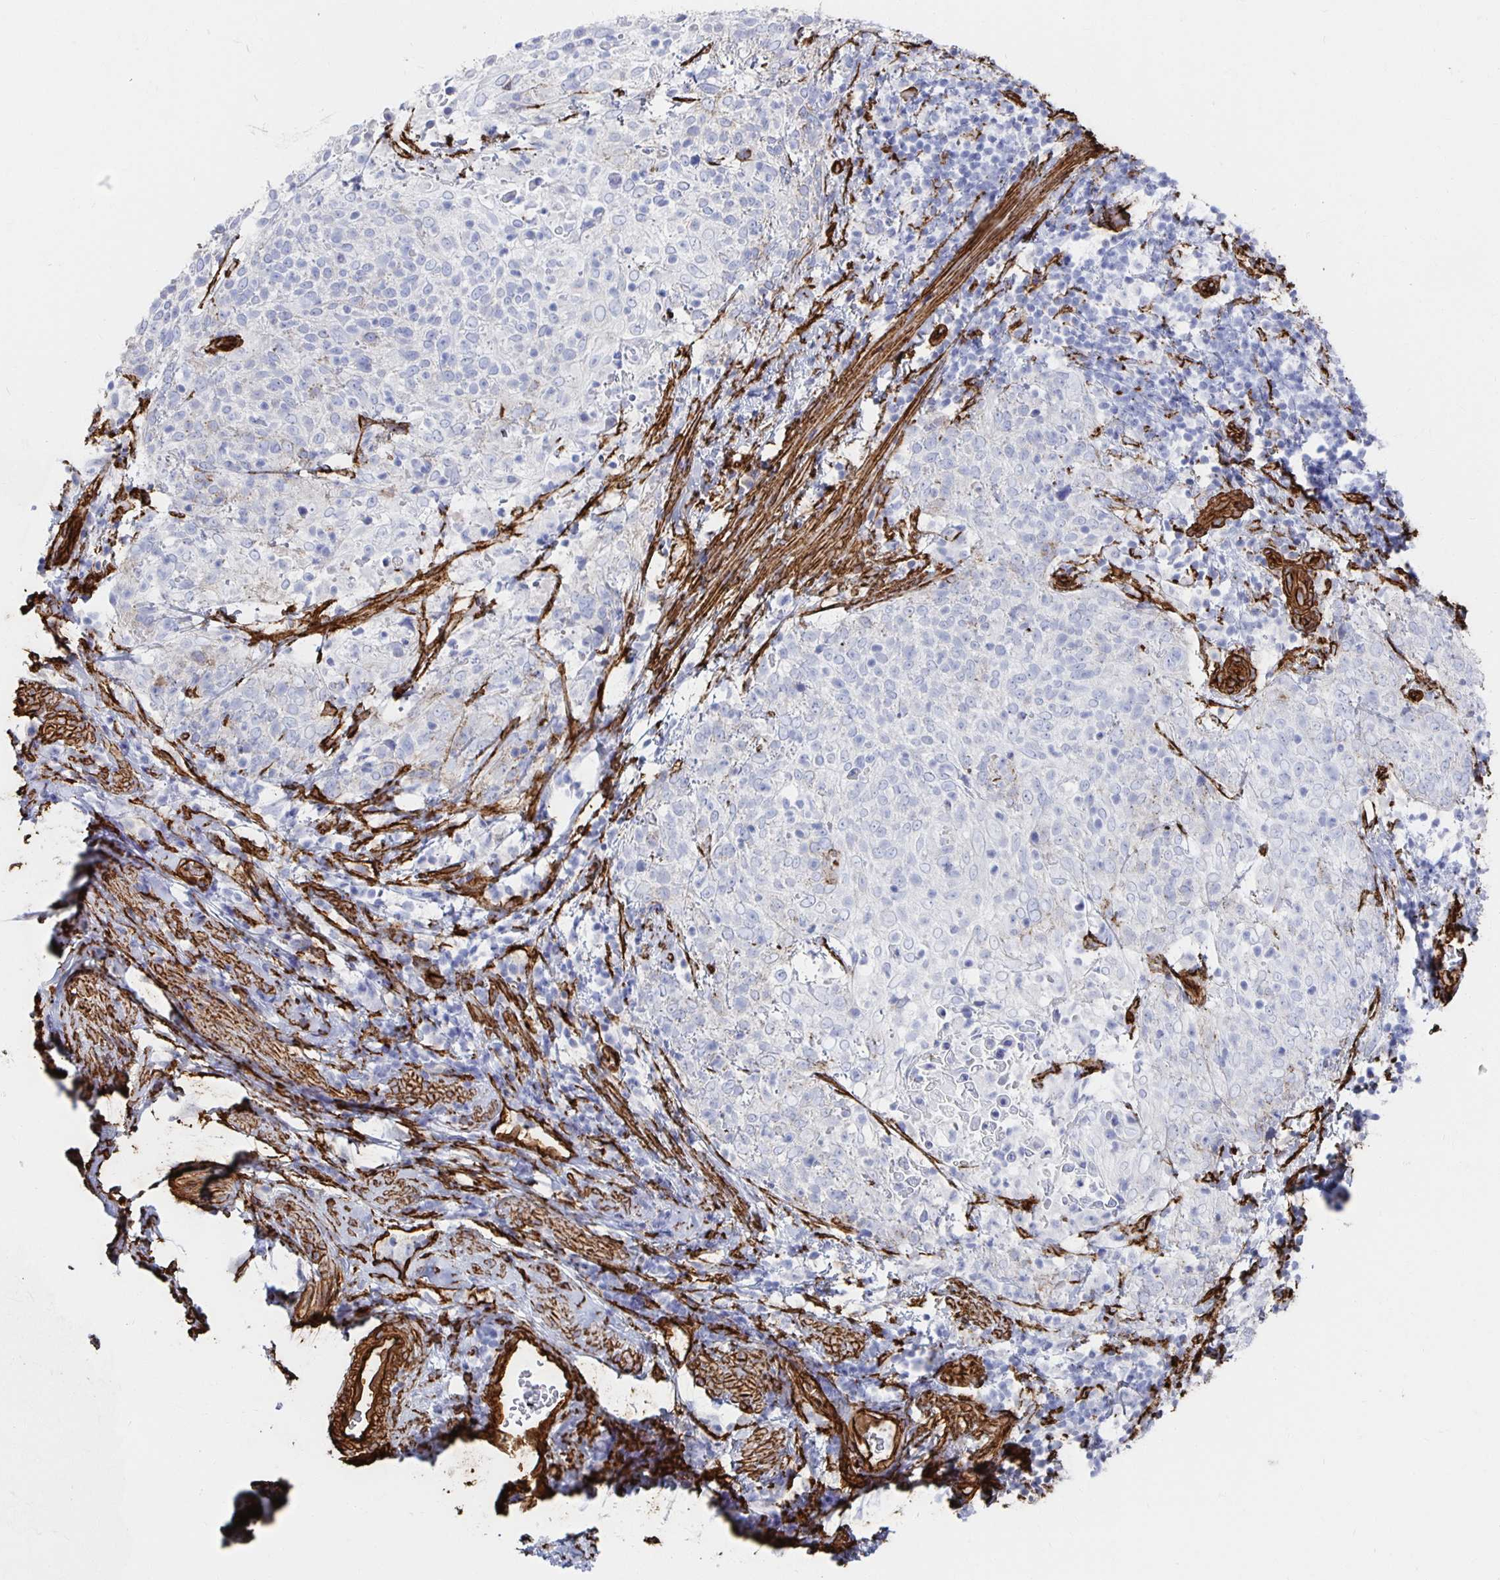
{"staining": {"intensity": "negative", "quantity": "none", "location": "none"}, "tissue": "cervical cancer", "cell_type": "Tumor cells", "image_type": "cancer", "snomed": [{"axis": "morphology", "description": "Squamous cell carcinoma, NOS"}, {"axis": "topography", "description": "Cervix"}], "caption": "Tumor cells are negative for protein expression in human cervical squamous cell carcinoma.", "gene": "VIPR2", "patient": {"sex": "female", "age": 61}}